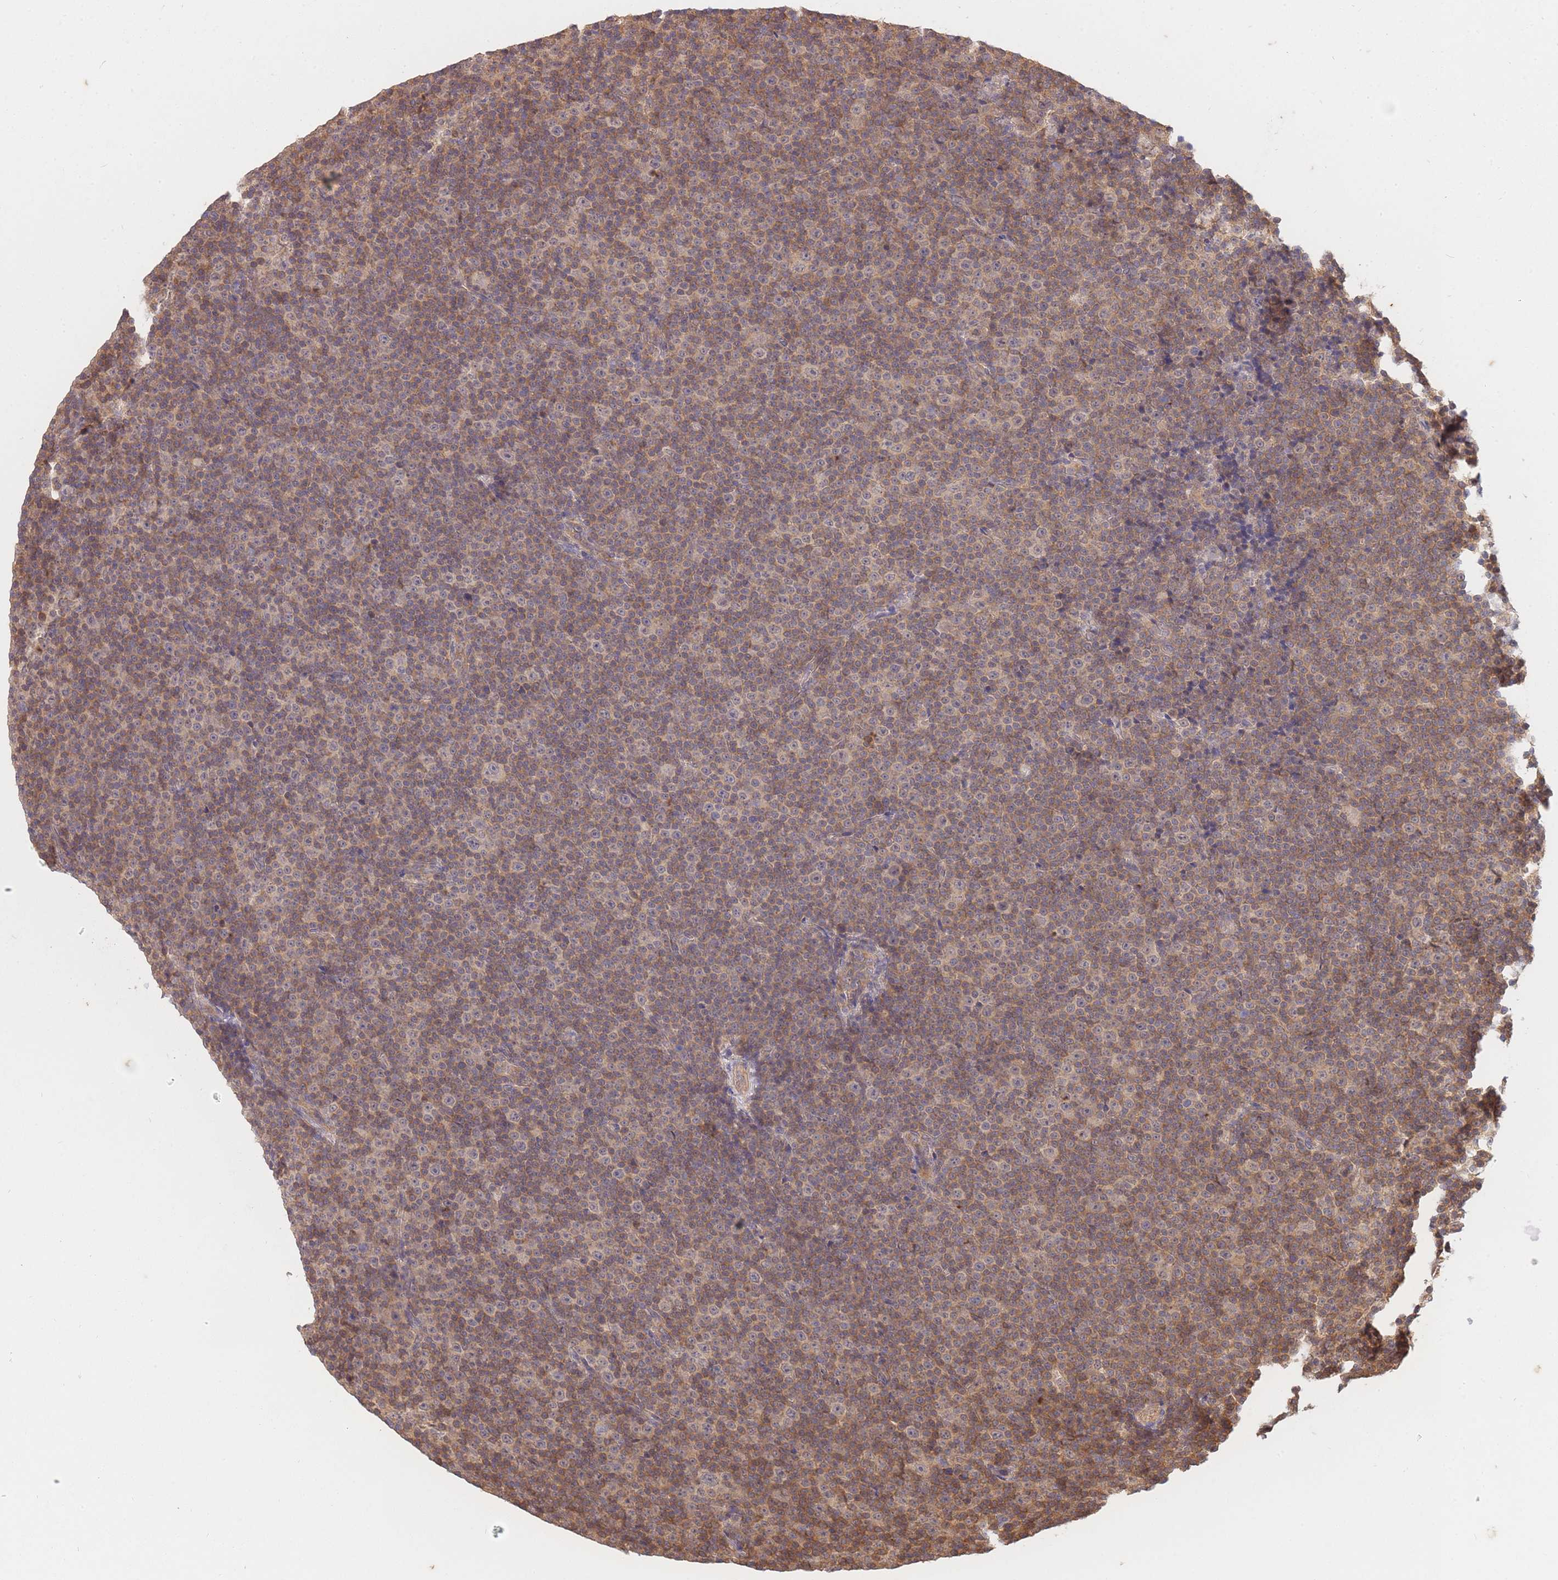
{"staining": {"intensity": "moderate", "quantity": ">75%", "location": "cytoplasmic/membranous"}, "tissue": "lymphoma", "cell_type": "Tumor cells", "image_type": "cancer", "snomed": [{"axis": "morphology", "description": "Malignant lymphoma, non-Hodgkin's type, Low grade"}, {"axis": "topography", "description": "Lymph node"}], "caption": "Immunohistochemical staining of human lymphoma demonstrates medium levels of moderate cytoplasmic/membranous protein staining in about >75% of tumor cells. The staining is performed using DAB (3,3'-diaminobenzidine) brown chromogen to label protein expression. The nuclei are counter-stained blue using hematoxylin.", "gene": "ST8SIA4", "patient": {"sex": "female", "age": 67}}